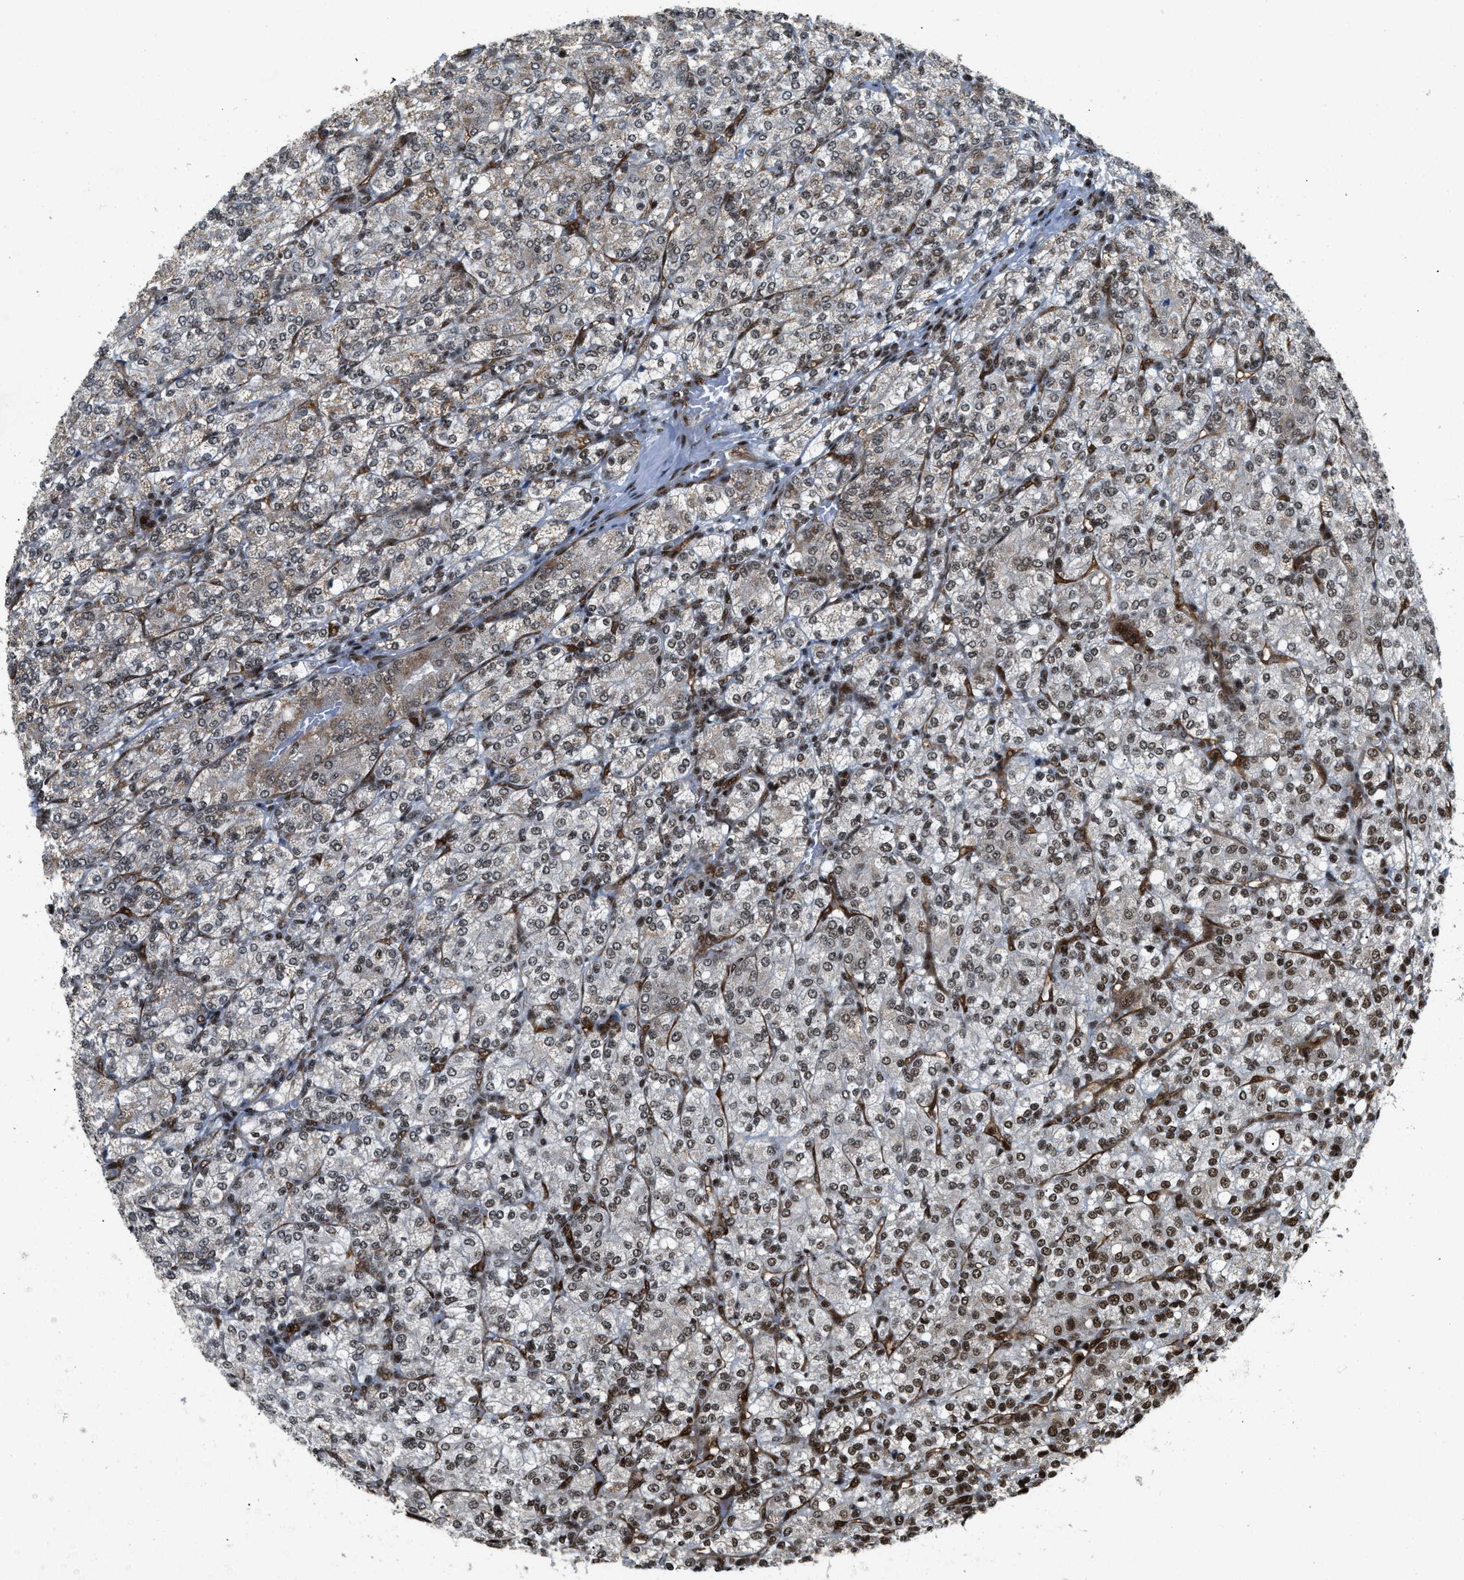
{"staining": {"intensity": "moderate", "quantity": ">75%", "location": "nuclear"}, "tissue": "renal cancer", "cell_type": "Tumor cells", "image_type": "cancer", "snomed": [{"axis": "morphology", "description": "Adenocarcinoma, NOS"}, {"axis": "topography", "description": "Kidney"}], "caption": "Renal cancer stained for a protein (brown) displays moderate nuclear positive staining in approximately >75% of tumor cells.", "gene": "GABPB1", "patient": {"sex": "male", "age": 77}}